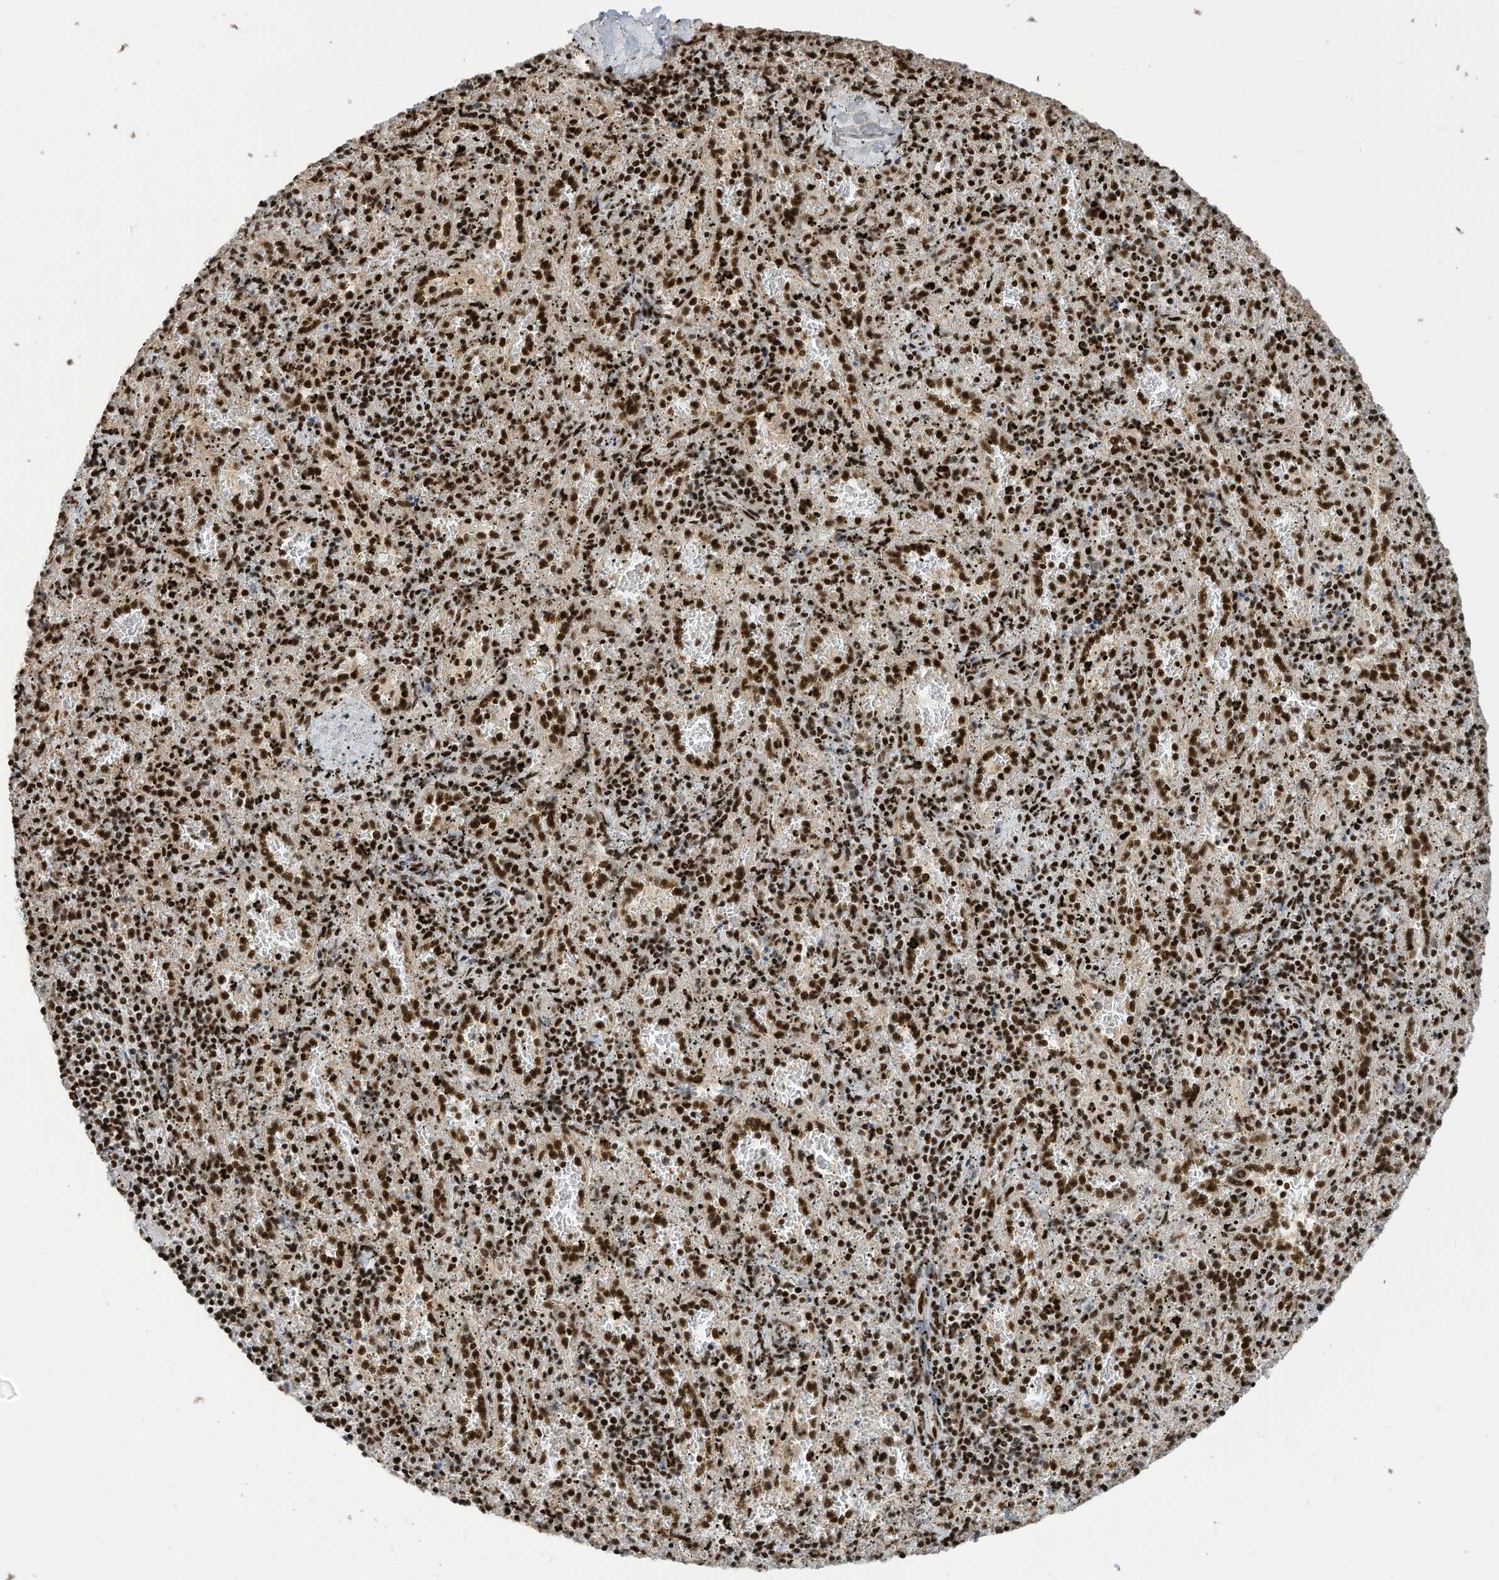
{"staining": {"intensity": "strong", "quantity": ">75%", "location": "nuclear"}, "tissue": "spleen", "cell_type": "Cells in red pulp", "image_type": "normal", "snomed": [{"axis": "morphology", "description": "Normal tissue, NOS"}, {"axis": "topography", "description": "Spleen"}], "caption": "An immunohistochemistry image of benign tissue is shown. Protein staining in brown labels strong nuclear positivity in spleen within cells in red pulp. (brown staining indicates protein expression, while blue staining denotes nuclei).", "gene": "SF3A3", "patient": {"sex": "male", "age": 11}}